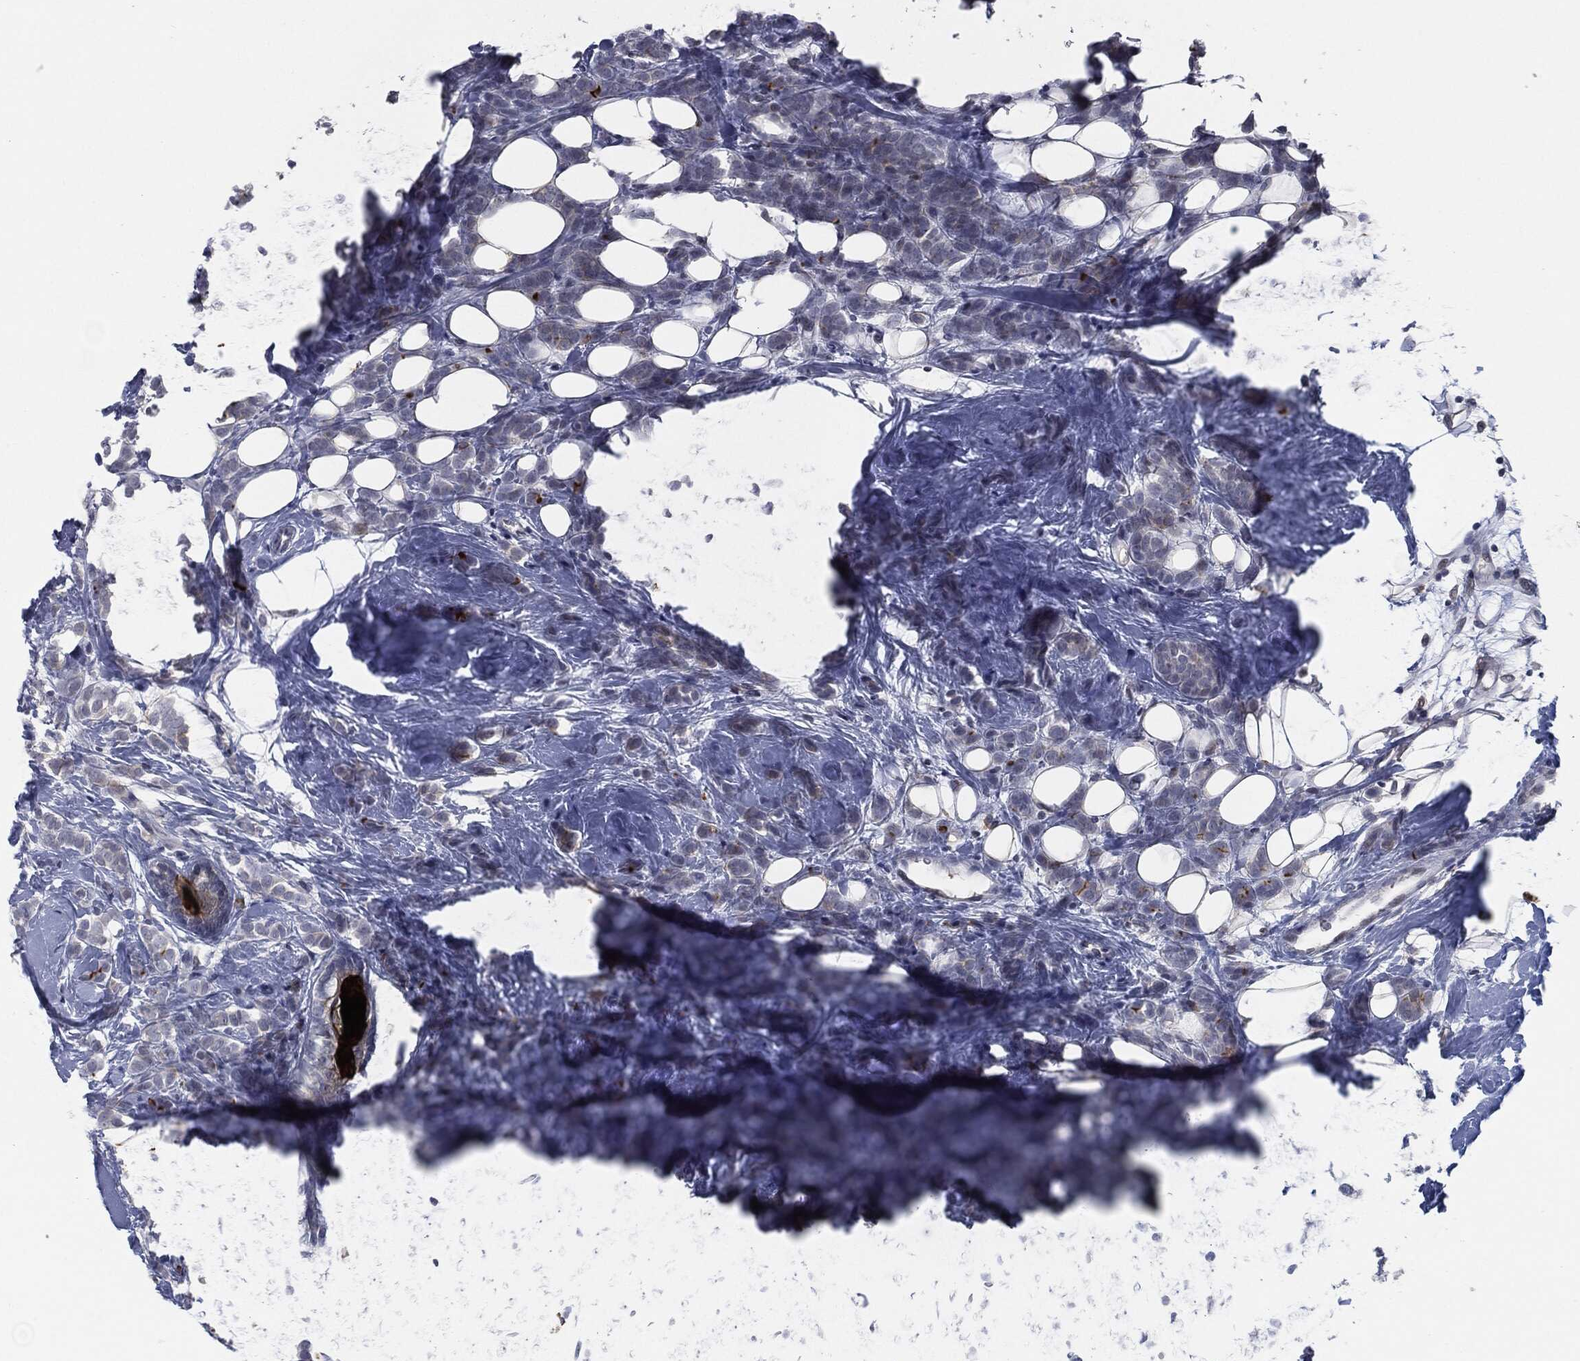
{"staining": {"intensity": "negative", "quantity": "none", "location": "none"}, "tissue": "breast cancer", "cell_type": "Tumor cells", "image_type": "cancer", "snomed": [{"axis": "morphology", "description": "Lobular carcinoma"}, {"axis": "topography", "description": "Breast"}], "caption": "The photomicrograph reveals no significant expression in tumor cells of lobular carcinoma (breast). Brightfield microscopy of immunohistochemistry stained with DAB (3,3'-diaminobenzidine) (brown) and hematoxylin (blue), captured at high magnification.", "gene": "PROM1", "patient": {"sex": "female", "age": 49}}